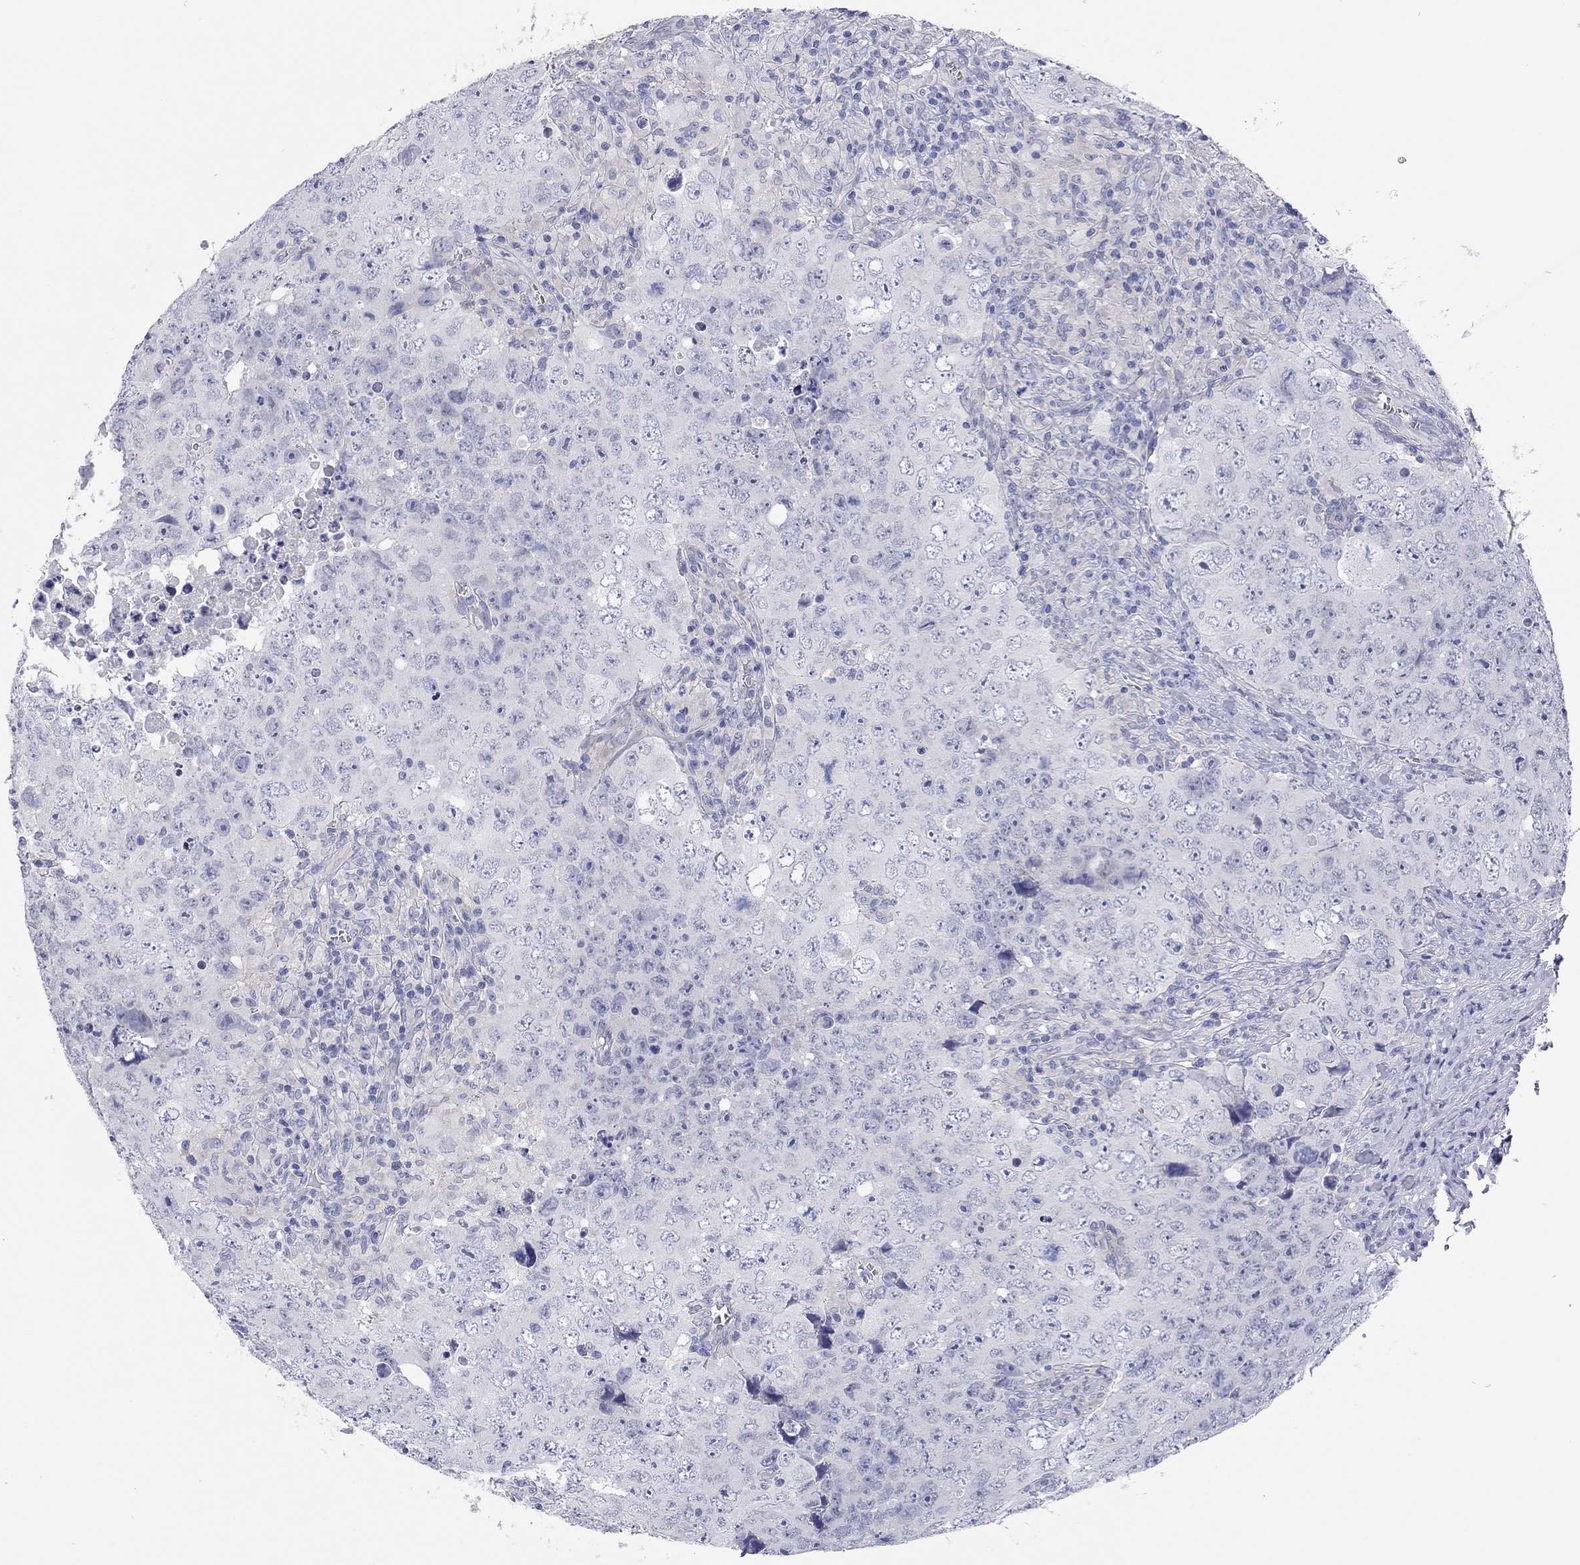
{"staining": {"intensity": "negative", "quantity": "none", "location": "none"}, "tissue": "testis cancer", "cell_type": "Tumor cells", "image_type": "cancer", "snomed": [{"axis": "morphology", "description": "Seminoma, NOS"}, {"axis": "topography", "description": "Testis"}], "caption": "Immunohistochemistry of human testis cancer exhibits no staining in tumor cells. (IHC, brightfield microscopy, high magnification).", "gene": "TMEM221", "patient": {"sex": "male", "age": 34}}